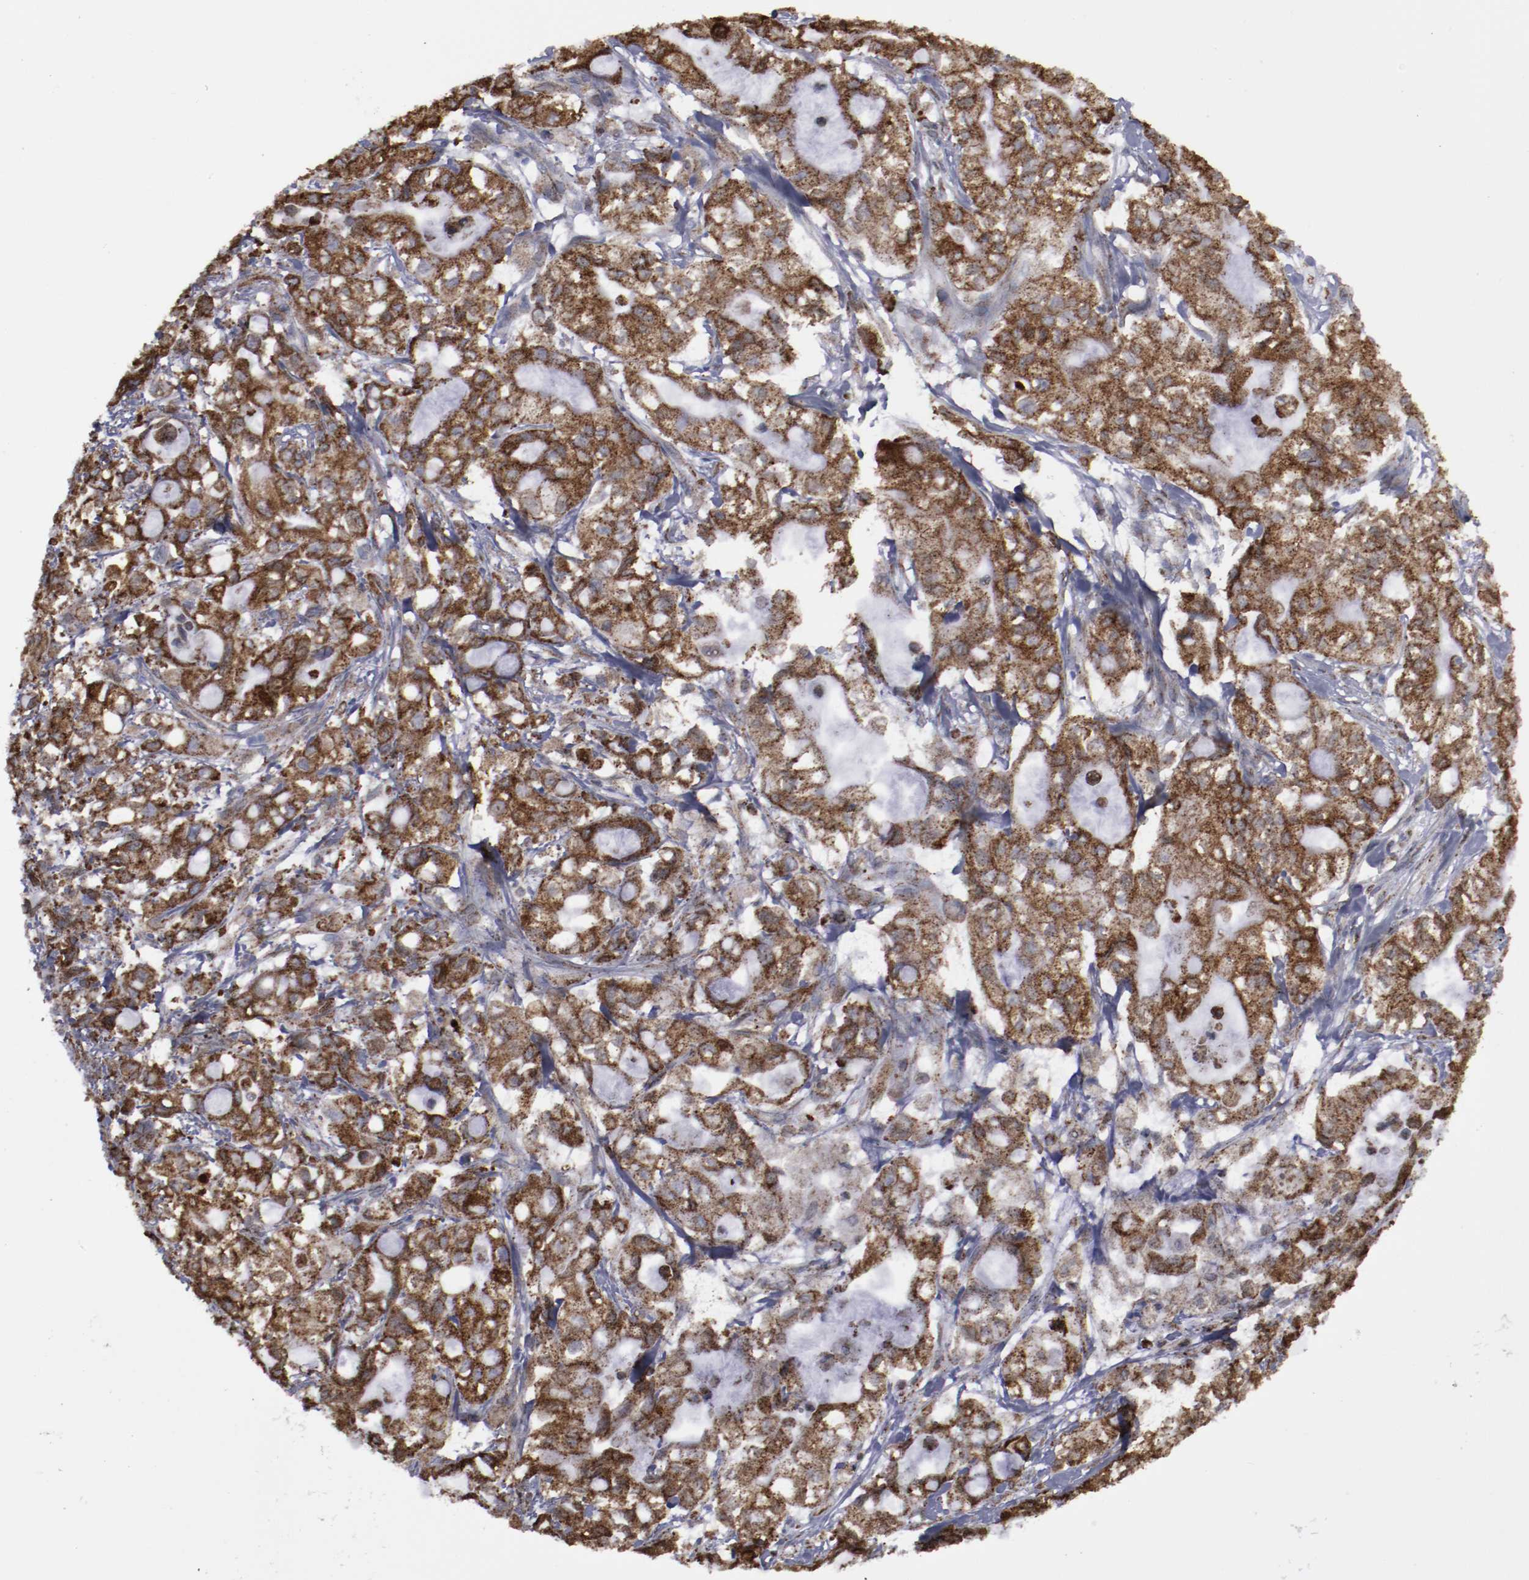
{"staining": {"intensity": "moderate", "quantity": ">75%", "location": "cytoplasmic/membranous"}, "tissue": "pancreatic cancer", "cell_type": "Tumor cells", "image_type": "cancer", "snomed": [{"axis": "morphology", "description": "Adenocarcinoma, NOS"}, {"axis": "topography", "description": "Pancreas"}], "caption": "The micrograph shows staining of pancreatic cancer (adenocarcinoma), revealing moderate cytoplasmic/membranous protein expression (brown color) within tumor cells.", "gene": "ERLIN2", "patient": {"sex": "male", "age": 79}}